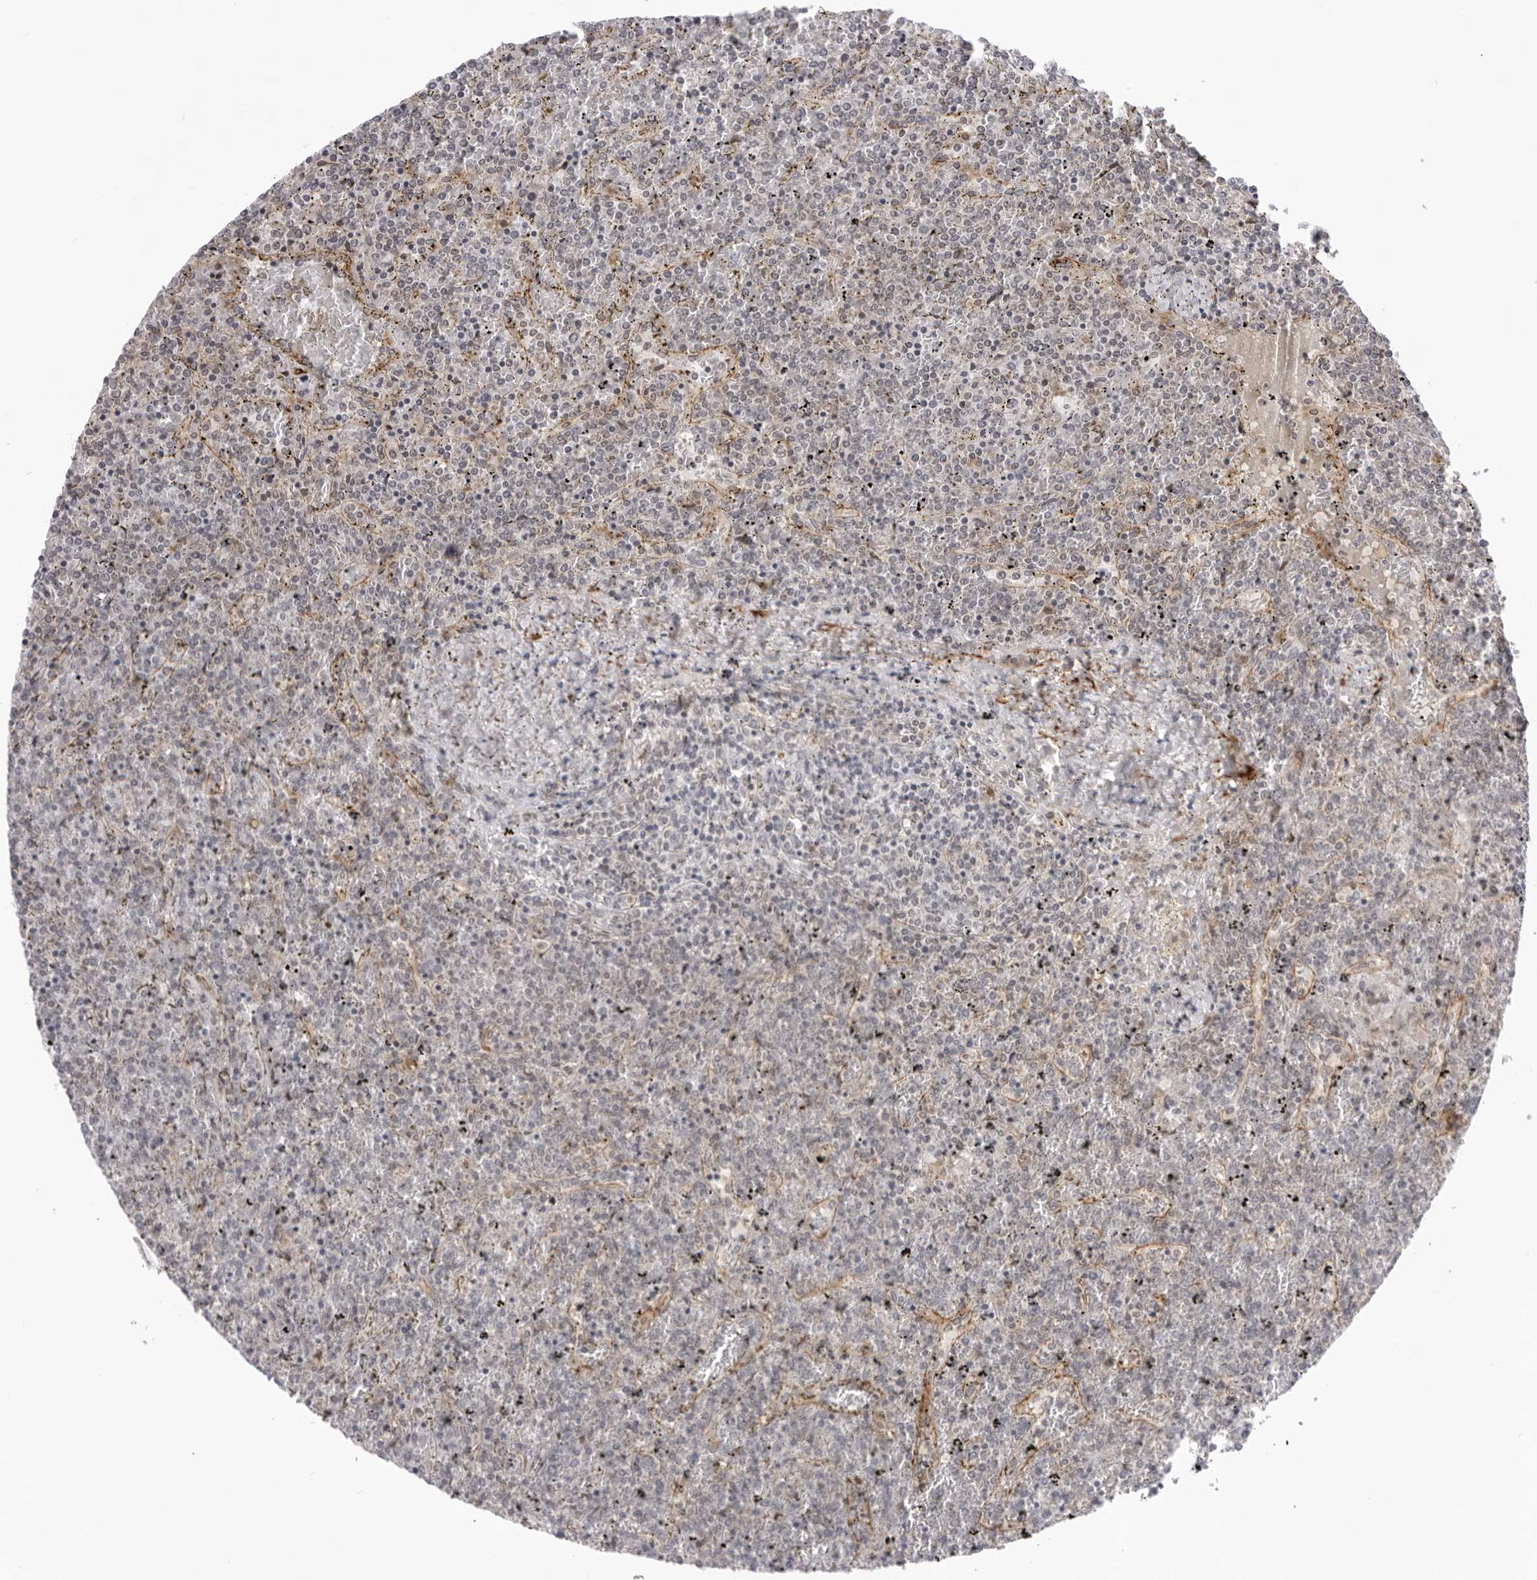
{"staining": {"intensity": "negative", "quantity": "none", "location": "none"}, "tissue": "lymphoma", "cell_type": "Tumor cells", "image_type": "cancer", "snomed": [{"axis": "morphology", "description": "Malignant lymphoma, non-Hodgkin's type, Low grade"}, {"axis": "topography", "description": "Spleen"}], "caption": "Tumor cells show no significant protein positivity in low-grade malignant lymphoma, non-Hodgkin's type.", "gene": "SRGAP2", "patient": {"sex": "female", "age": 19}}